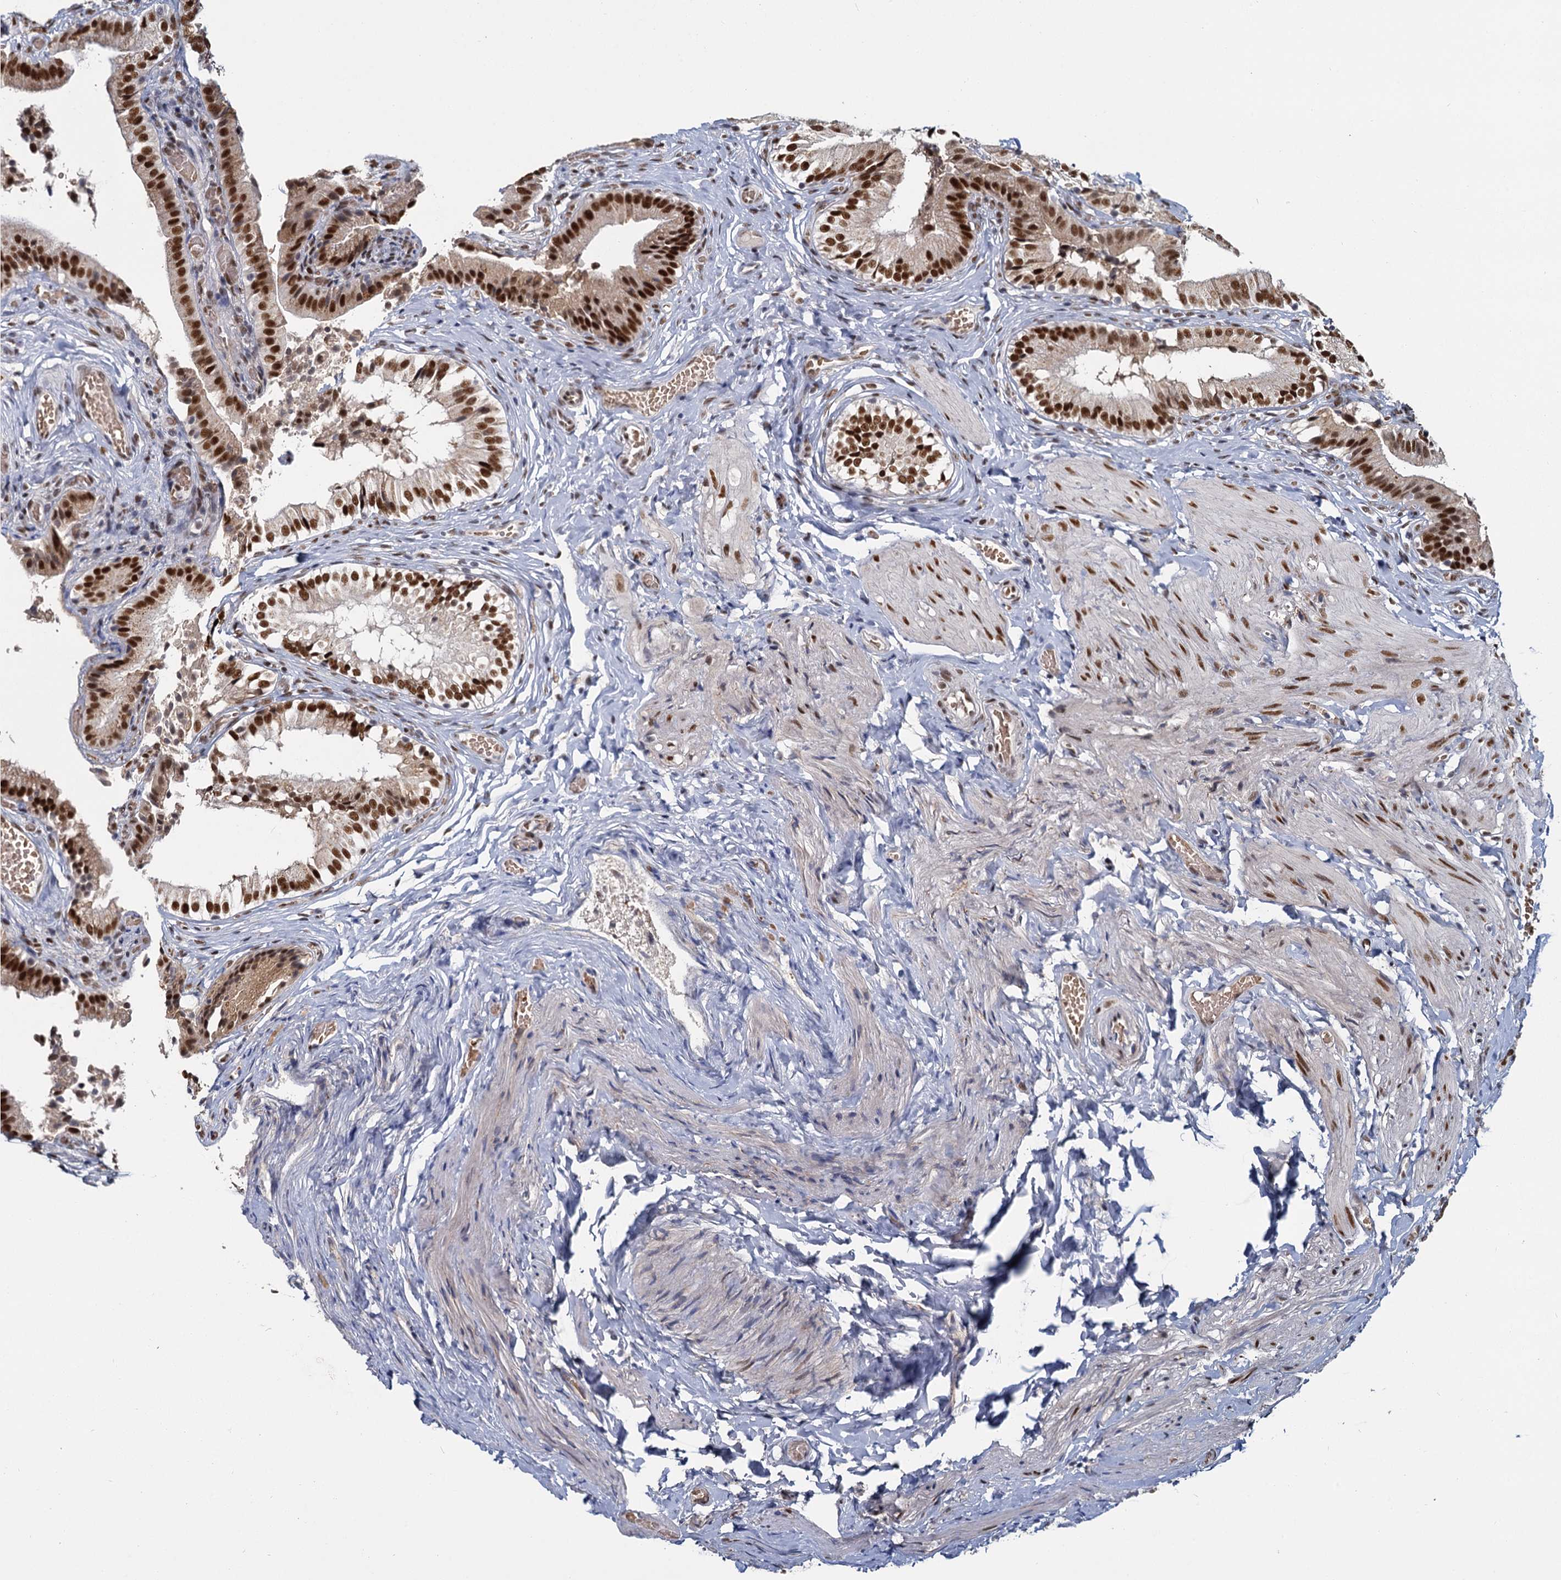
{"staining": {"intensity": "strong", "quantity": ">75%", "location": "nuclear"}, "tissue": "gallbladder", "cell_type": "Glandular cells", "image_type": "normal", "snomed": [{"axis": "morphology", "description": "Normal tissue, NOS"}, {"axis": "topography", "description": "Gallbladder"}], "caption": "Normal gallbladder shows strong nuclear positivity in about >75% of glandular cells, visualized by immunohistochemistry. Nuclei are stained in blue.", "gene": "RPRD1A", "patient": {"sex": "female", "age": 47}}